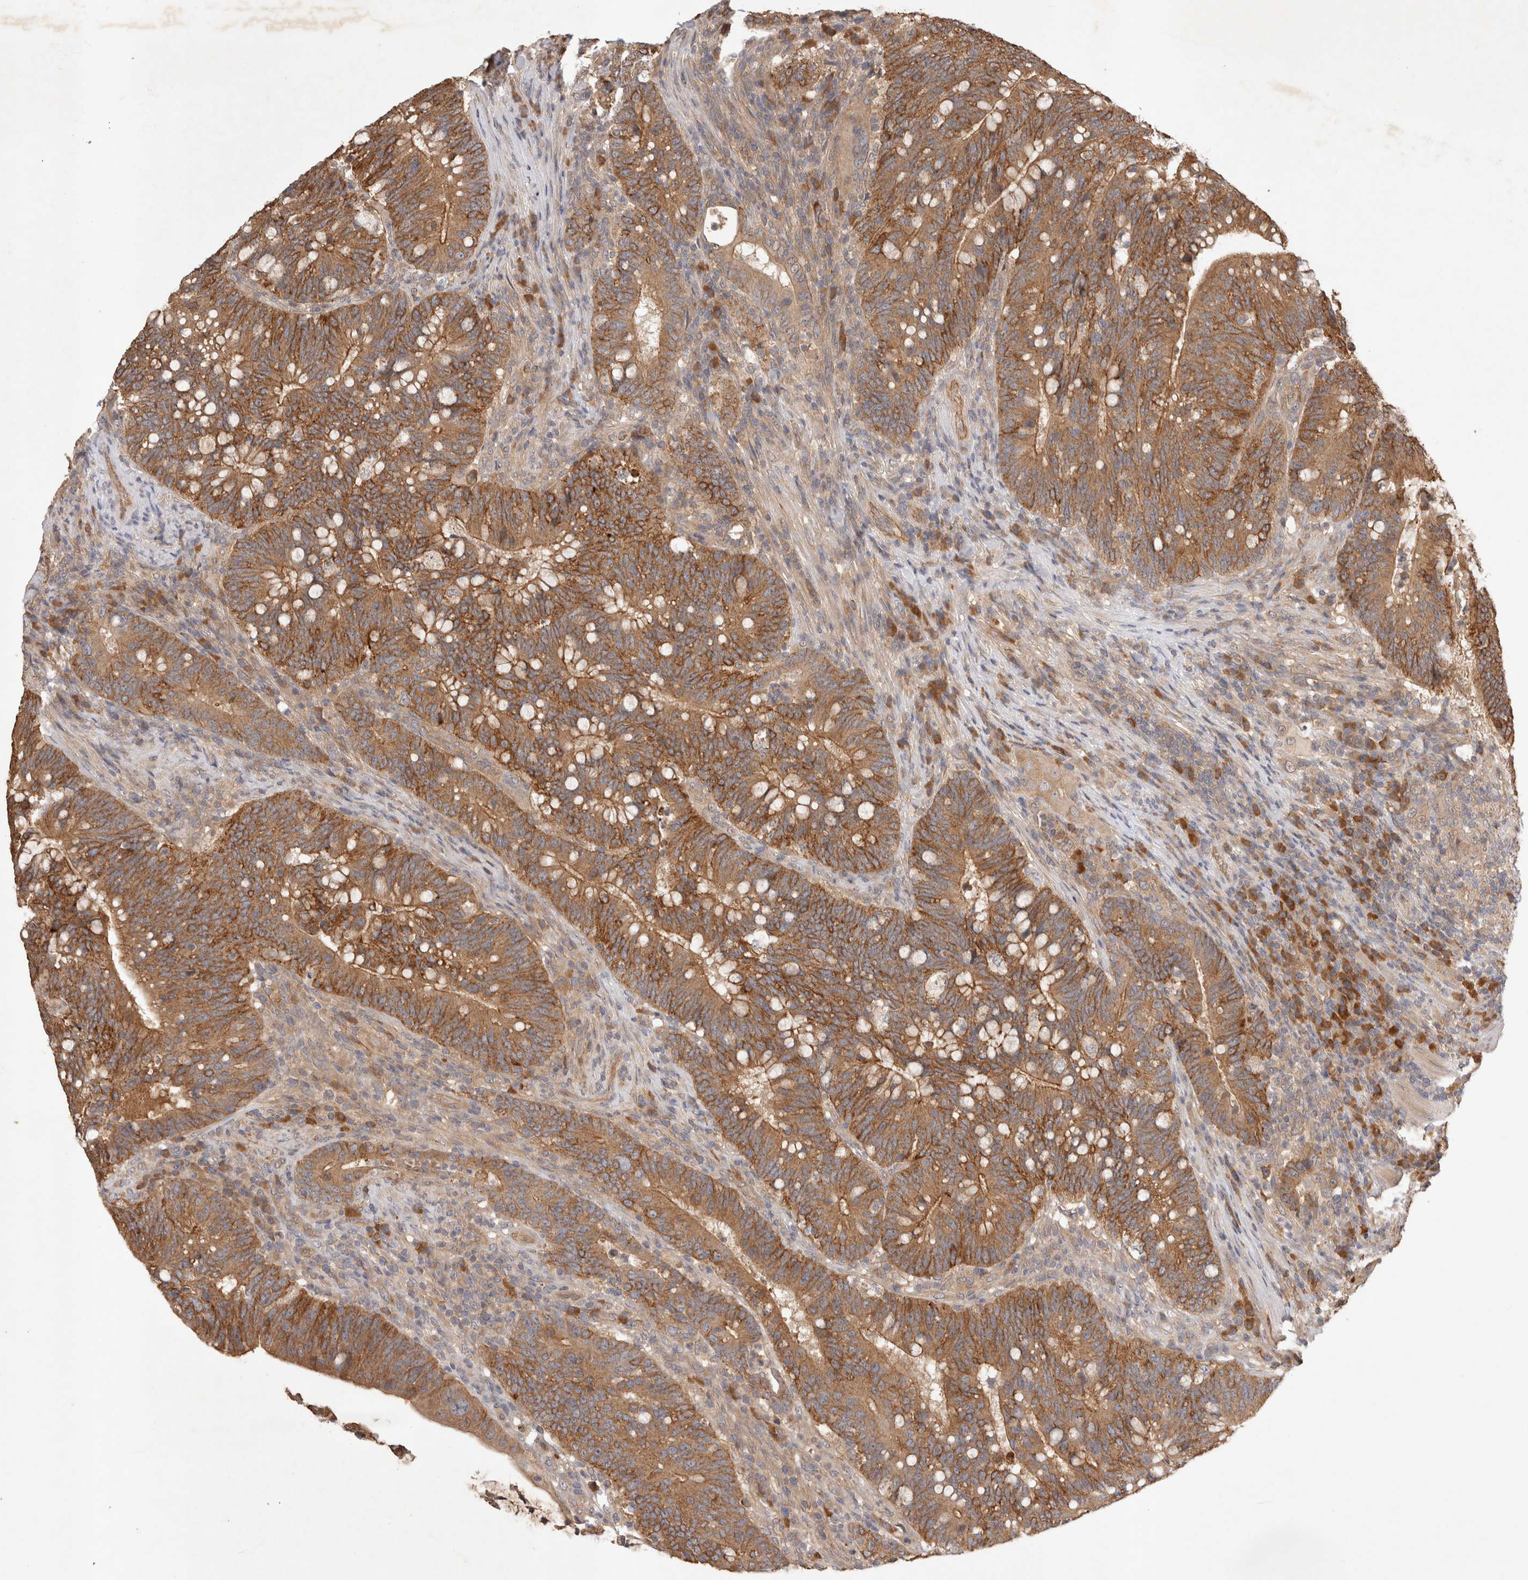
{"staining": {"intensity": "strong", "quantity": ">75%", "location": "cytoplasmic/membranous"}, "tissue": "colorectal cancer", "cell_type": "Tumor cells", "image_type": "cancer", "snomed": [{"axis": "morphology", "description": "Adenocarcinoma, NOS"}, {"axis": "topography", "description": "Colon"}], "caption": "Tumor cells show high levels of strong cytoplasmic/membranous staining in approximately >75% of cells in human colorectal cancer (adenocarcinoma). The staining was performed using DAB (3,3'-diaminobenzidine), with brown indicating positive protein expression. Nuclei are stained blue with hematoxylin.", "gene": "YES1", "patient": {"sex": "female", "age": 66}}